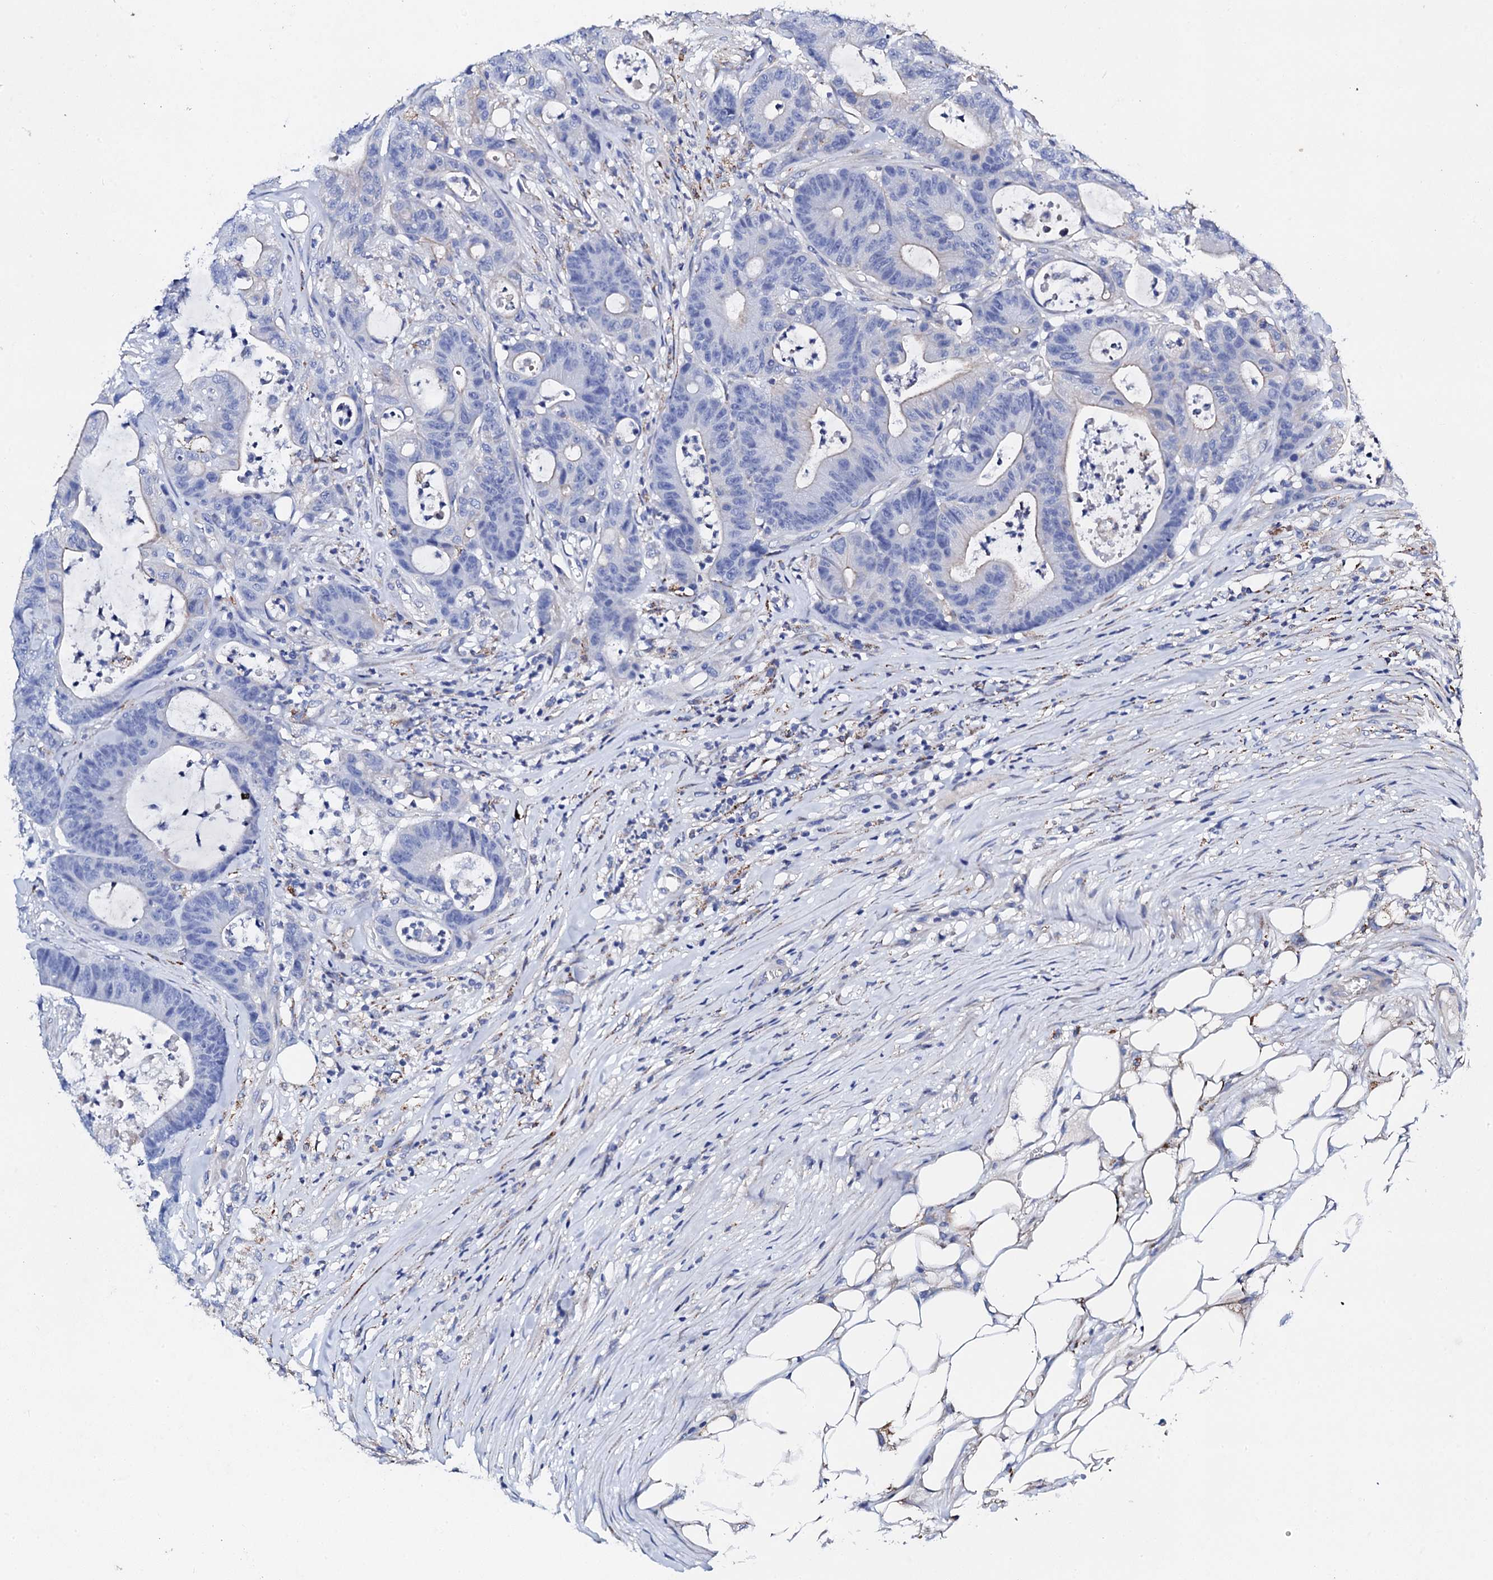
{"staining": {"intensity": "negative", "quantity": "none", "location": "none"}, "tissue": "colorectal cancer", "cell_type": "Tumor cells", "image_type": "cancer", "snomed": [{"axis": "morphology", "description": "Adenocarcinoma, NOS"}, {"axis": "topography", "description": "Colon"}], "caption": "Colorectal adenocarcinoma stained for a protein using immunohistochemistry (IHC) reveals no staining tumor cells.", "gene": "KLHL32", "patient": {"sex": "female", "age": 84}}